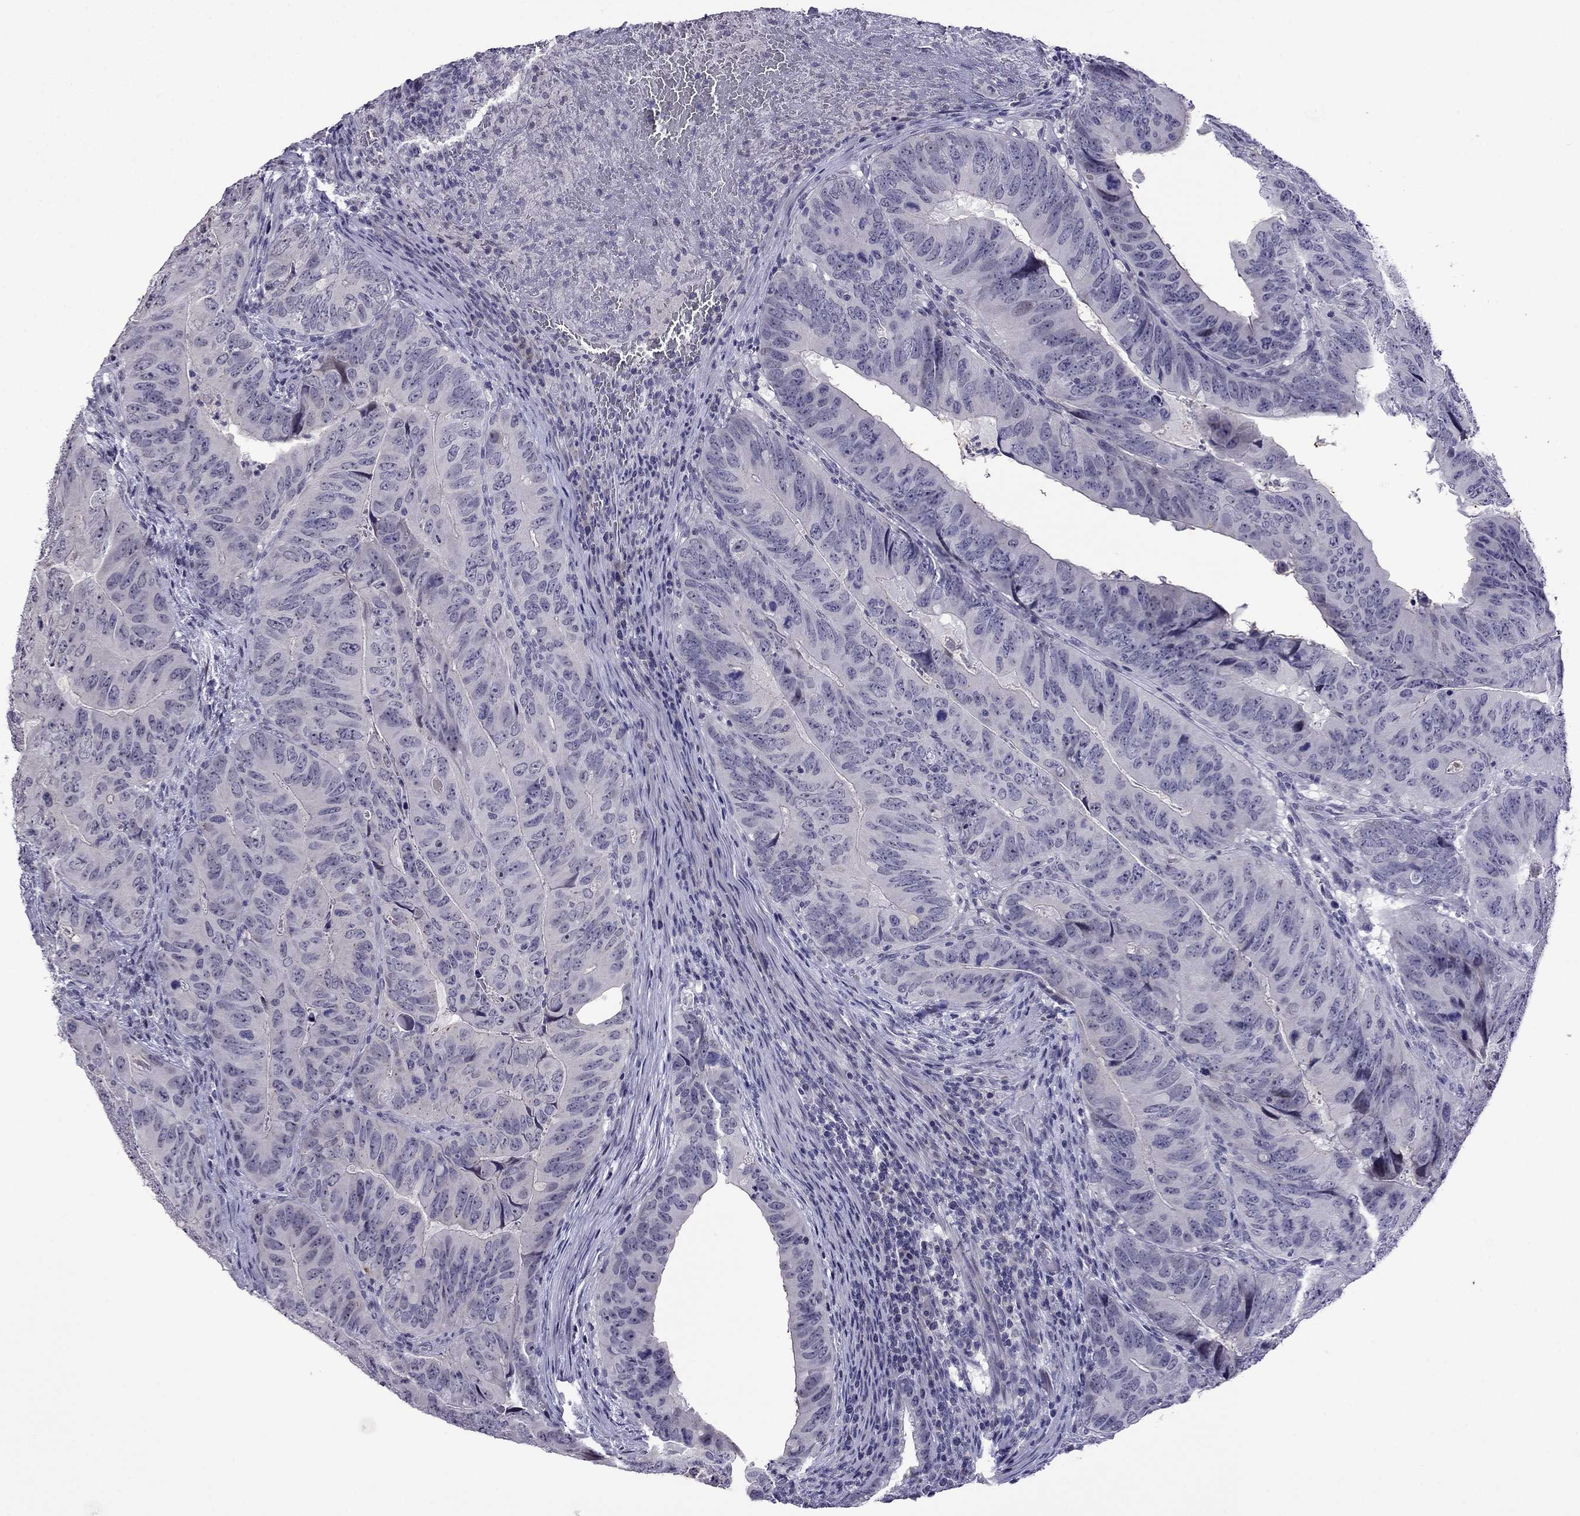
{"staining": {"intensity": "negative", "quantity": "none", "location": "none"}, "tissue": "colorectal cancer", "cell_type": "Tumor cells", "image_type": "cancer", "snomed": [{"axis": "morphology", "description": "Adenocarcinoma, NOS"}, {"axis": "topography", "description": "Colon"}], "caption": "DAB (3,3'-diaminobenzidine) immunohistochemical staining of human adenocarcinoma (colorectal) displays no significant expression in tumor cells.", "gene": "SPTBN4", "patient": {"sex": "male", "age": 79}}